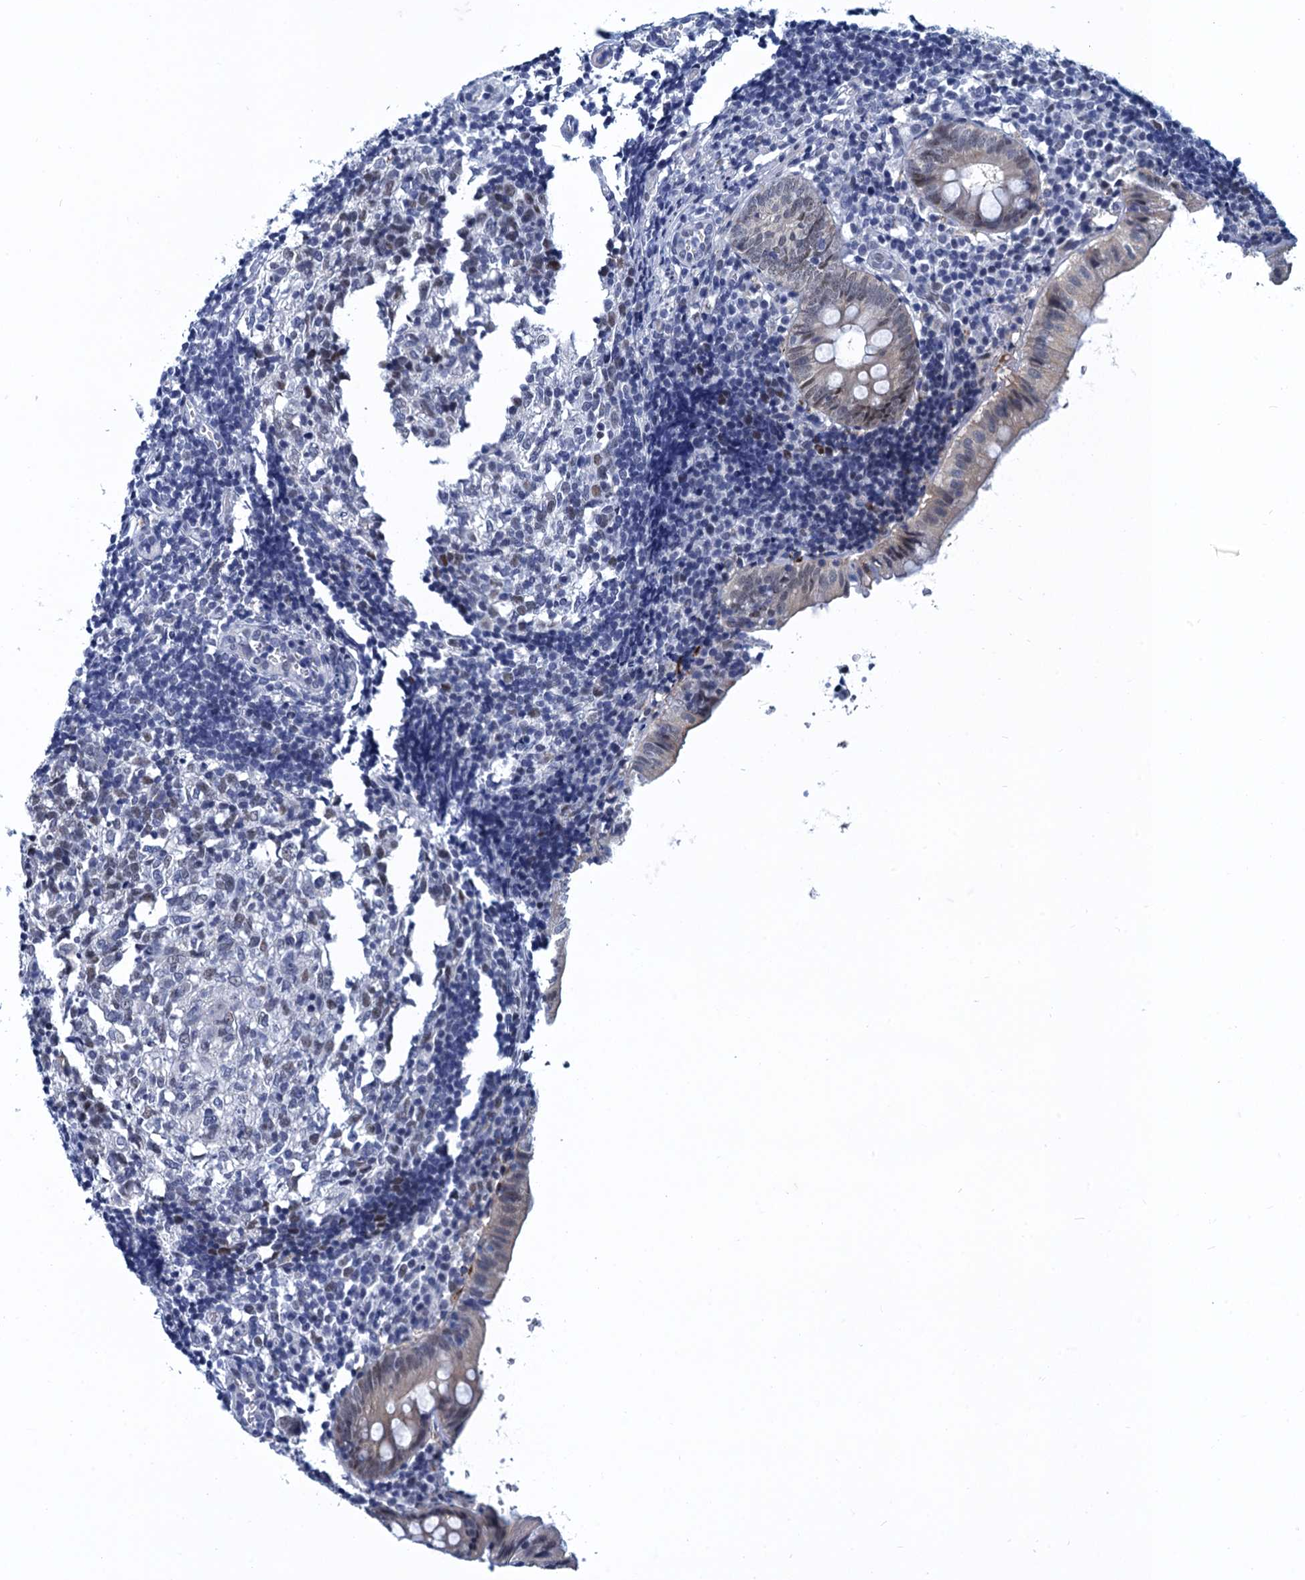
{"staining": {"intensity": "weak", "quantity": "<25%", "location": "cytoplasmic/membranous"}, "tissue": "appendix", "cell_type": "Glandular cells", "image_type": "normal", "snomed": [{"axis": "morphology", "description": "Normal tissue, NOS"}, {"axis": "topography", "description": "Appendix"}], "caption": "A high-resolution image shows immunohistochemistry (IHC) staining of unremarkable appendix, which exhibits no significant staining in glandular cells.", "gene": "GINS3", "patient": {"sex": "male", "age": 8}}